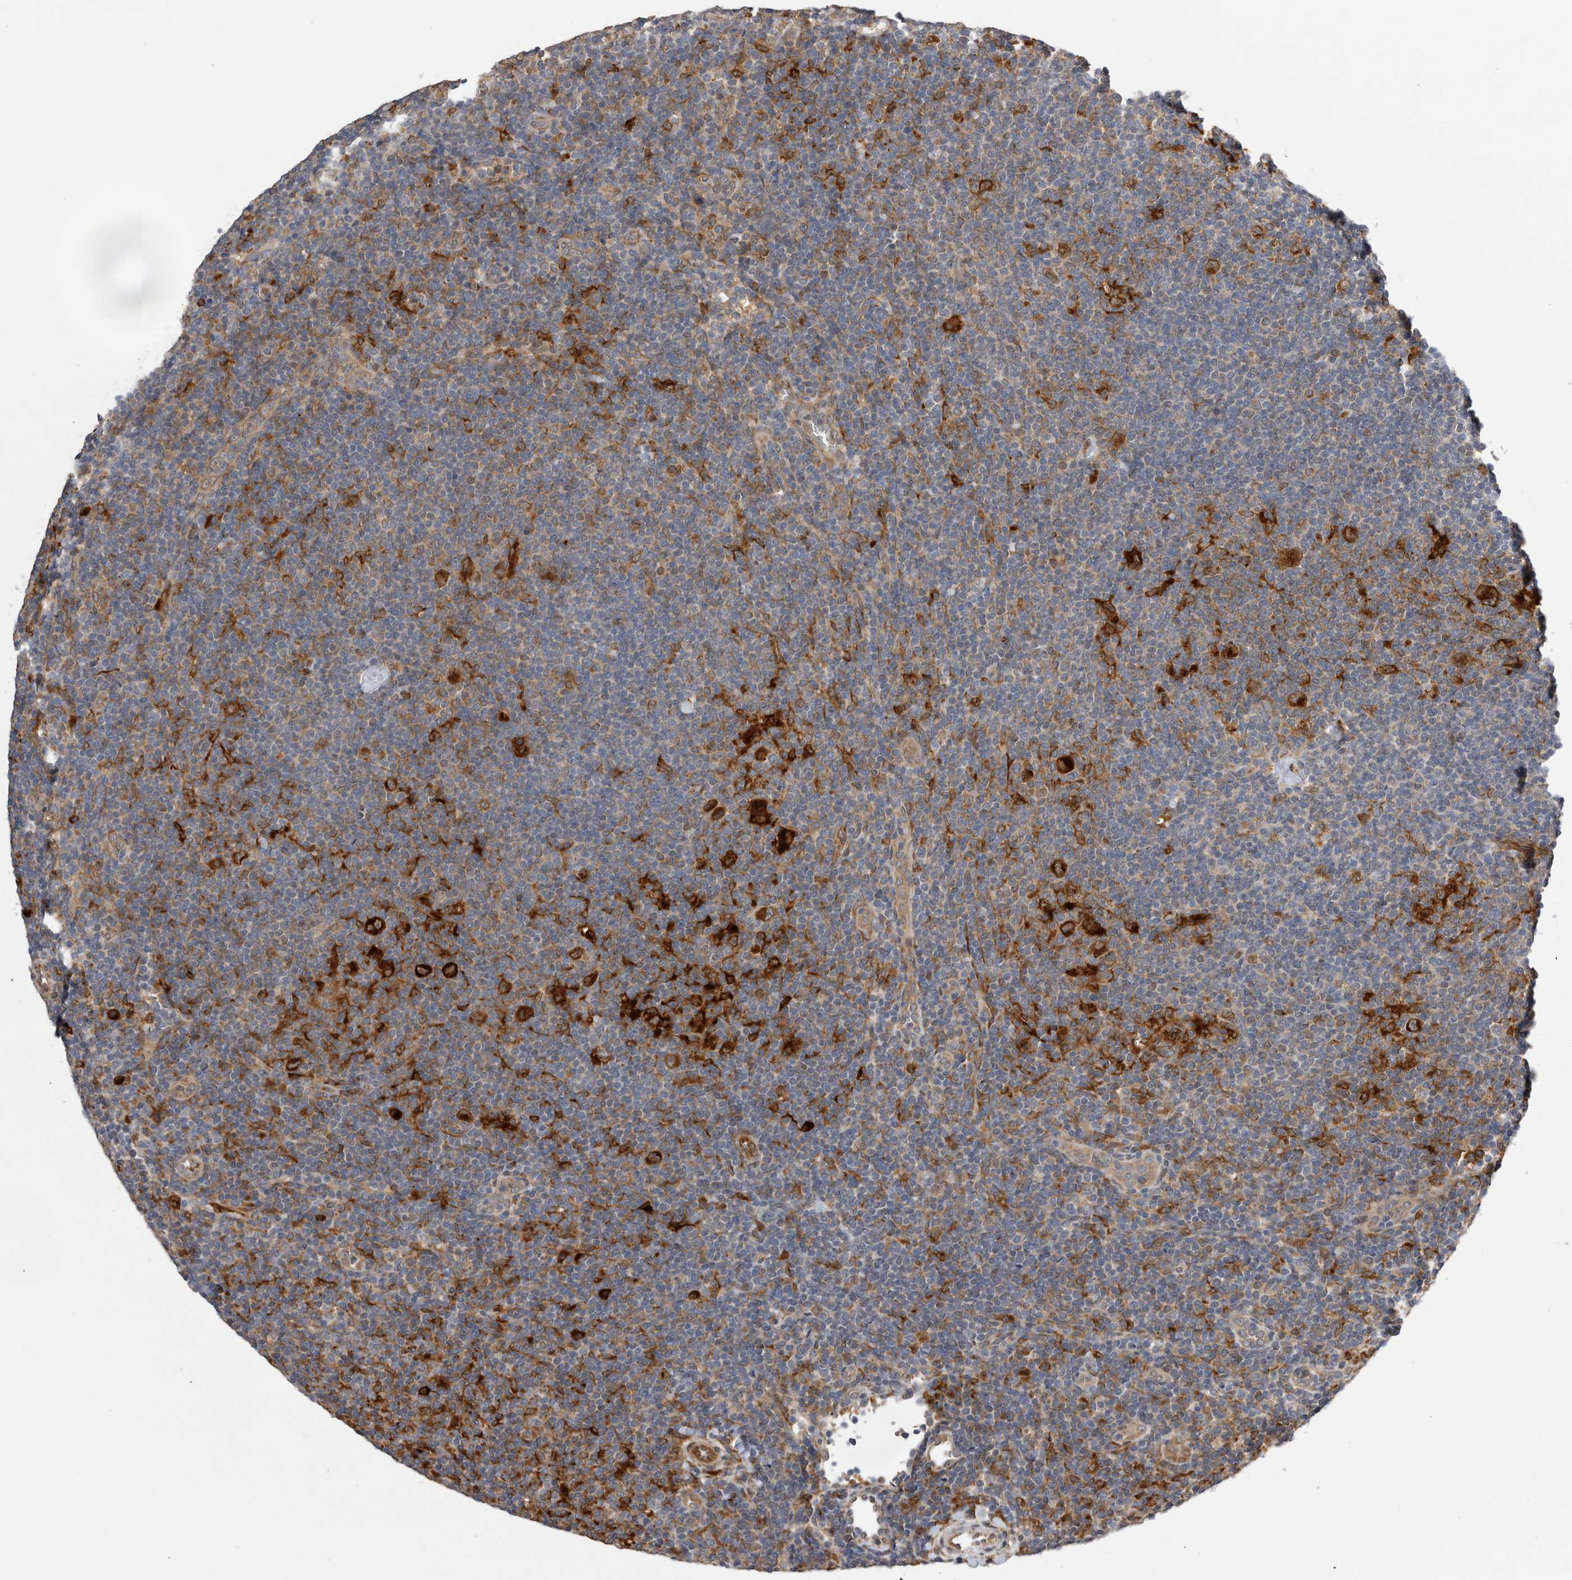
{"staining": {"intensity": "strong", "quantity": ">75%", "location": "cytoplasmic/membranous"}, "tissue": "lymphoma", "cell_type": "Tumor cells", "image_type": "cancer", "snomed": [{"axis": "morphology", "description": "Hodgkin's disease, NOS"}, {"axis": "topography", "description": "Lymph node"}], "caption": "Immunohistochemical staining of human lymphoma reveals high levels of strong cytoplasmic/membranous expression in approximately >75% of tumor cells. (DAB = brown stain, brightfield microscopy at high magnification).", "gene": "APOL2", "patient": {"sex": "female", "age": 57}}